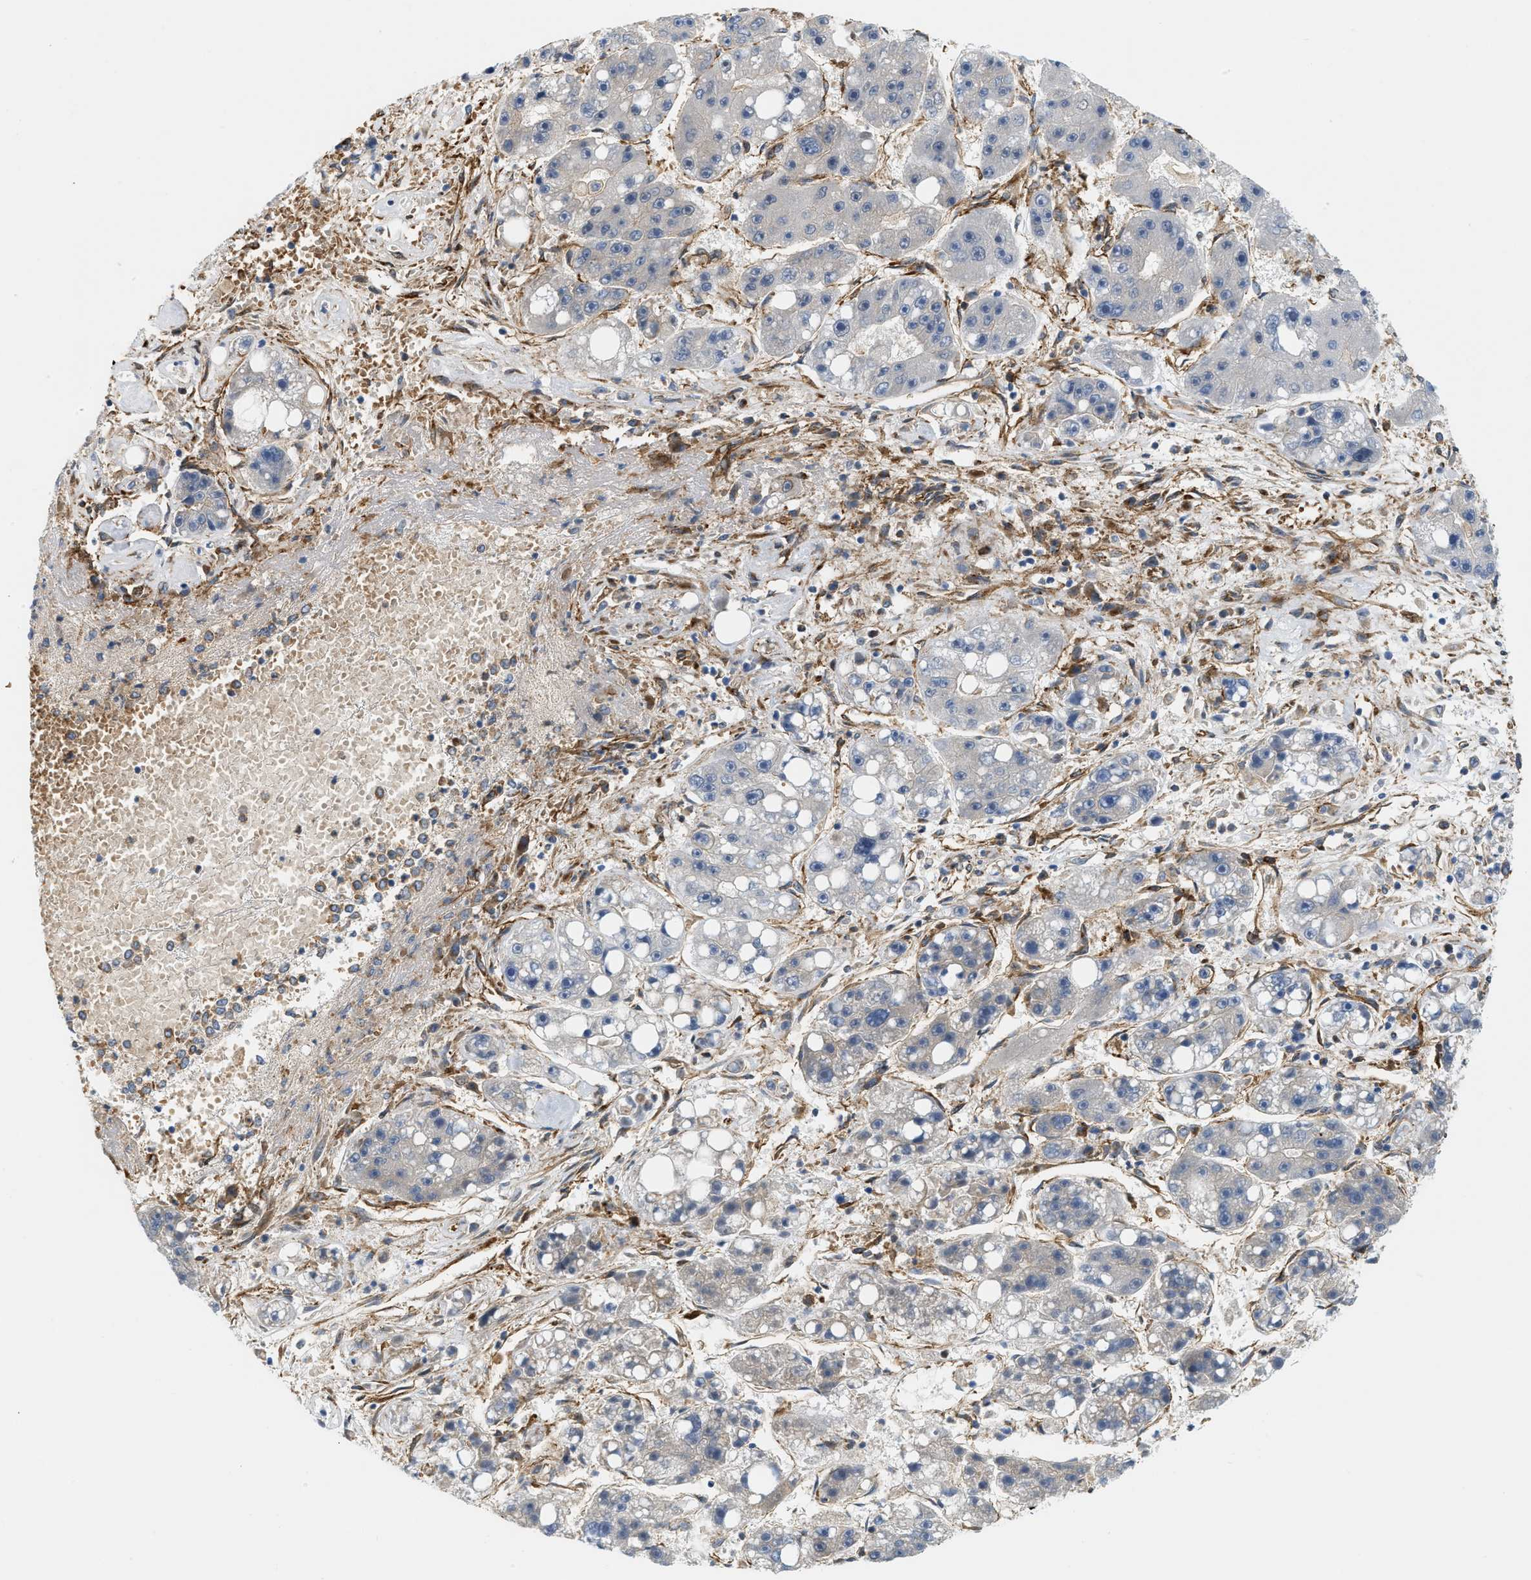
{"staining": {"intensity": "negative", "quantity": "none", "location": "none"}, "tissue": "liver cancer", "cell_type": "Tumor cells", "image_type": "cancer", "snomed": [{"axis": "morphology", "description": "Carcinoma, Hepatocellular, NOS"}, {"axis": "topography", "description": "Liver"}], "caption": "The histopathology image displays no significant positivity in tumor cells of hepatocellular carcinoma (liver). (DAB (3,3'-diaminobenzidine) IHC with hematoxylin counter stain).", "gene": "HIP1", "patient": {"sex": "female", "age": 61}}